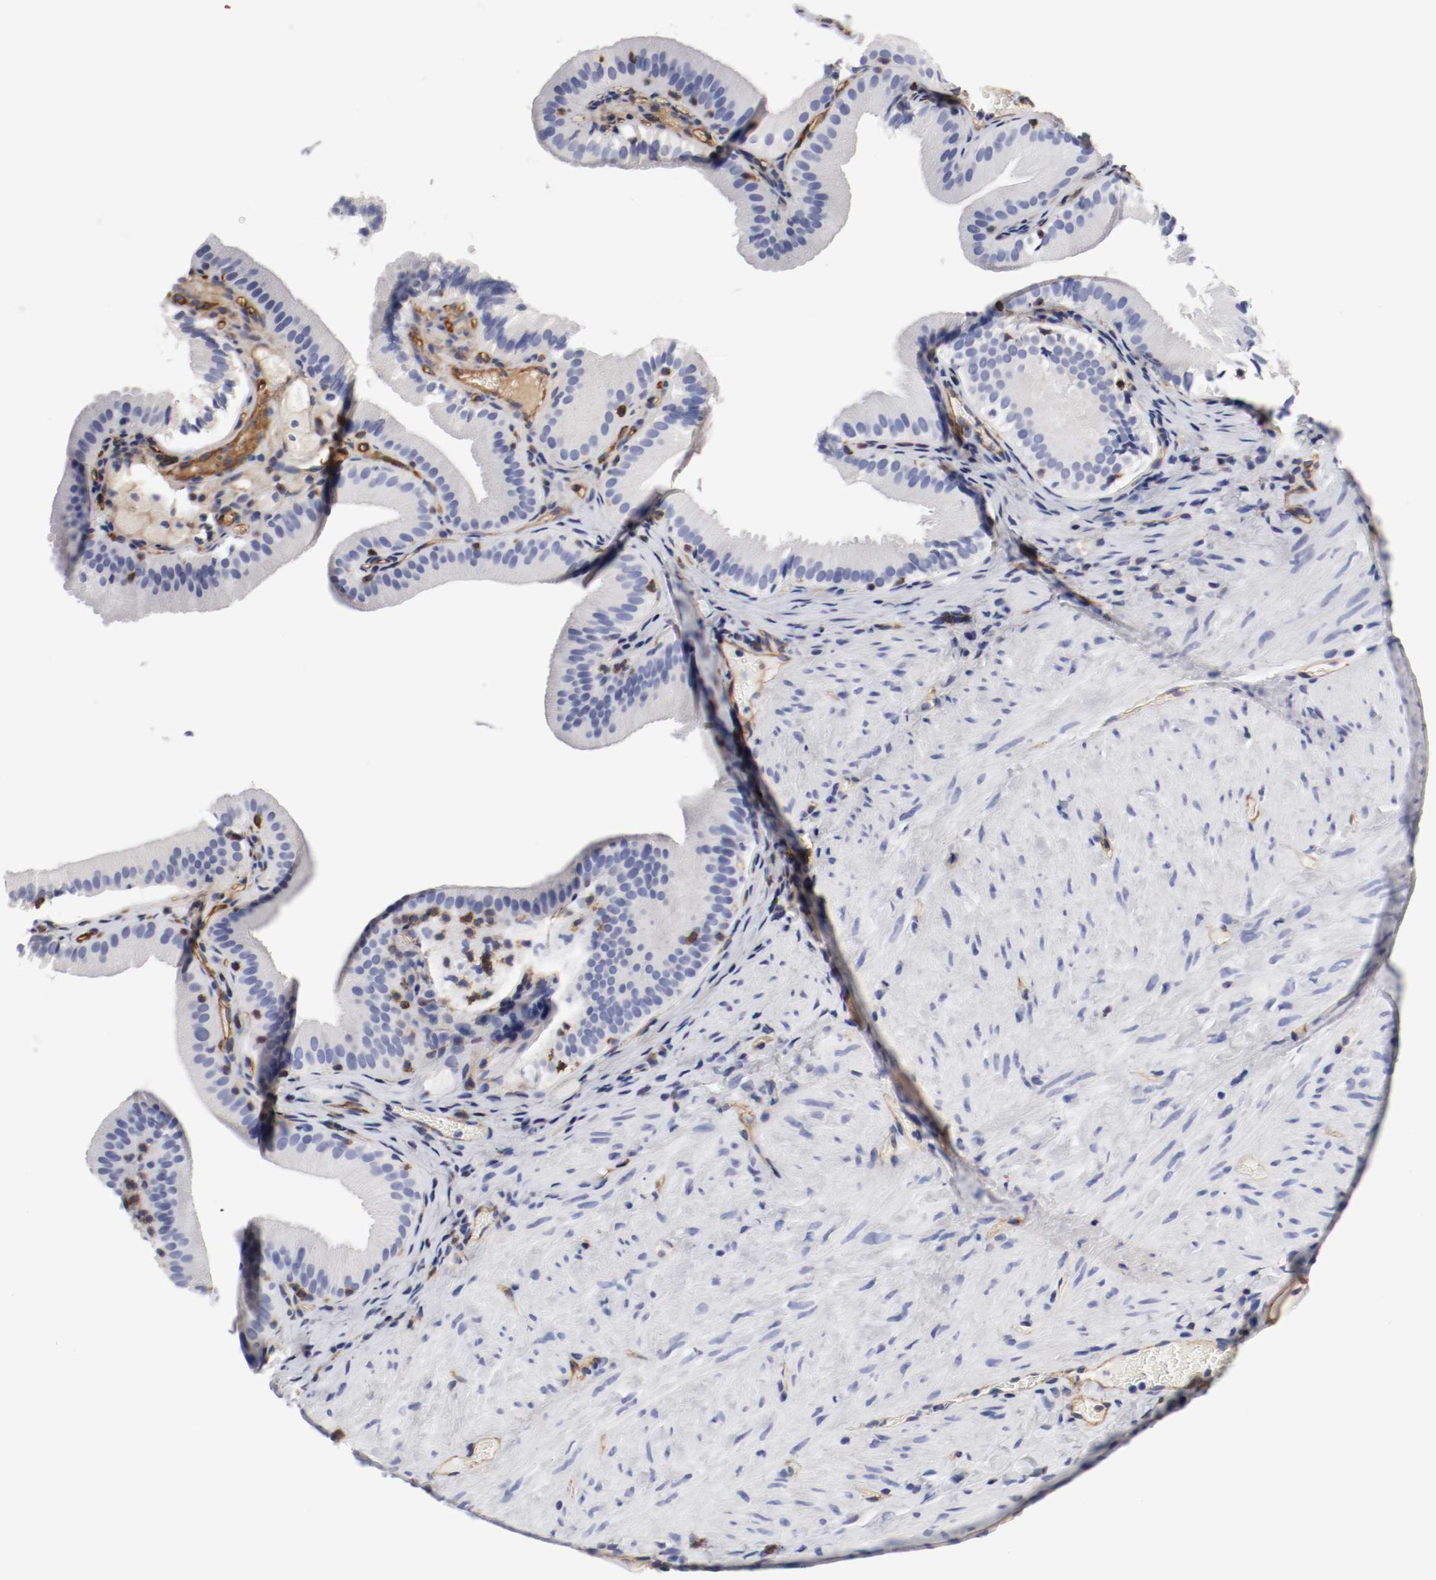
{"staining": {"intensity": "negative", "quantity": "none", "location": "none"}, "tissue": "gallbladder", "cell_type": "Glandular cells", "image_type": "normal", "snomed": [{"axis": "morphology", "description": "Normal tissue, NOS"}, {"axis": "topography", "description": "Gallbladder"}], "caption": "This is a photomicrograph of immunohistochemistry (IHC) staining of benign gallbladder, which shows no staining in glandular cells.", "gene": "IFITM1", "patient": {"sex": "female", "age": 24}}